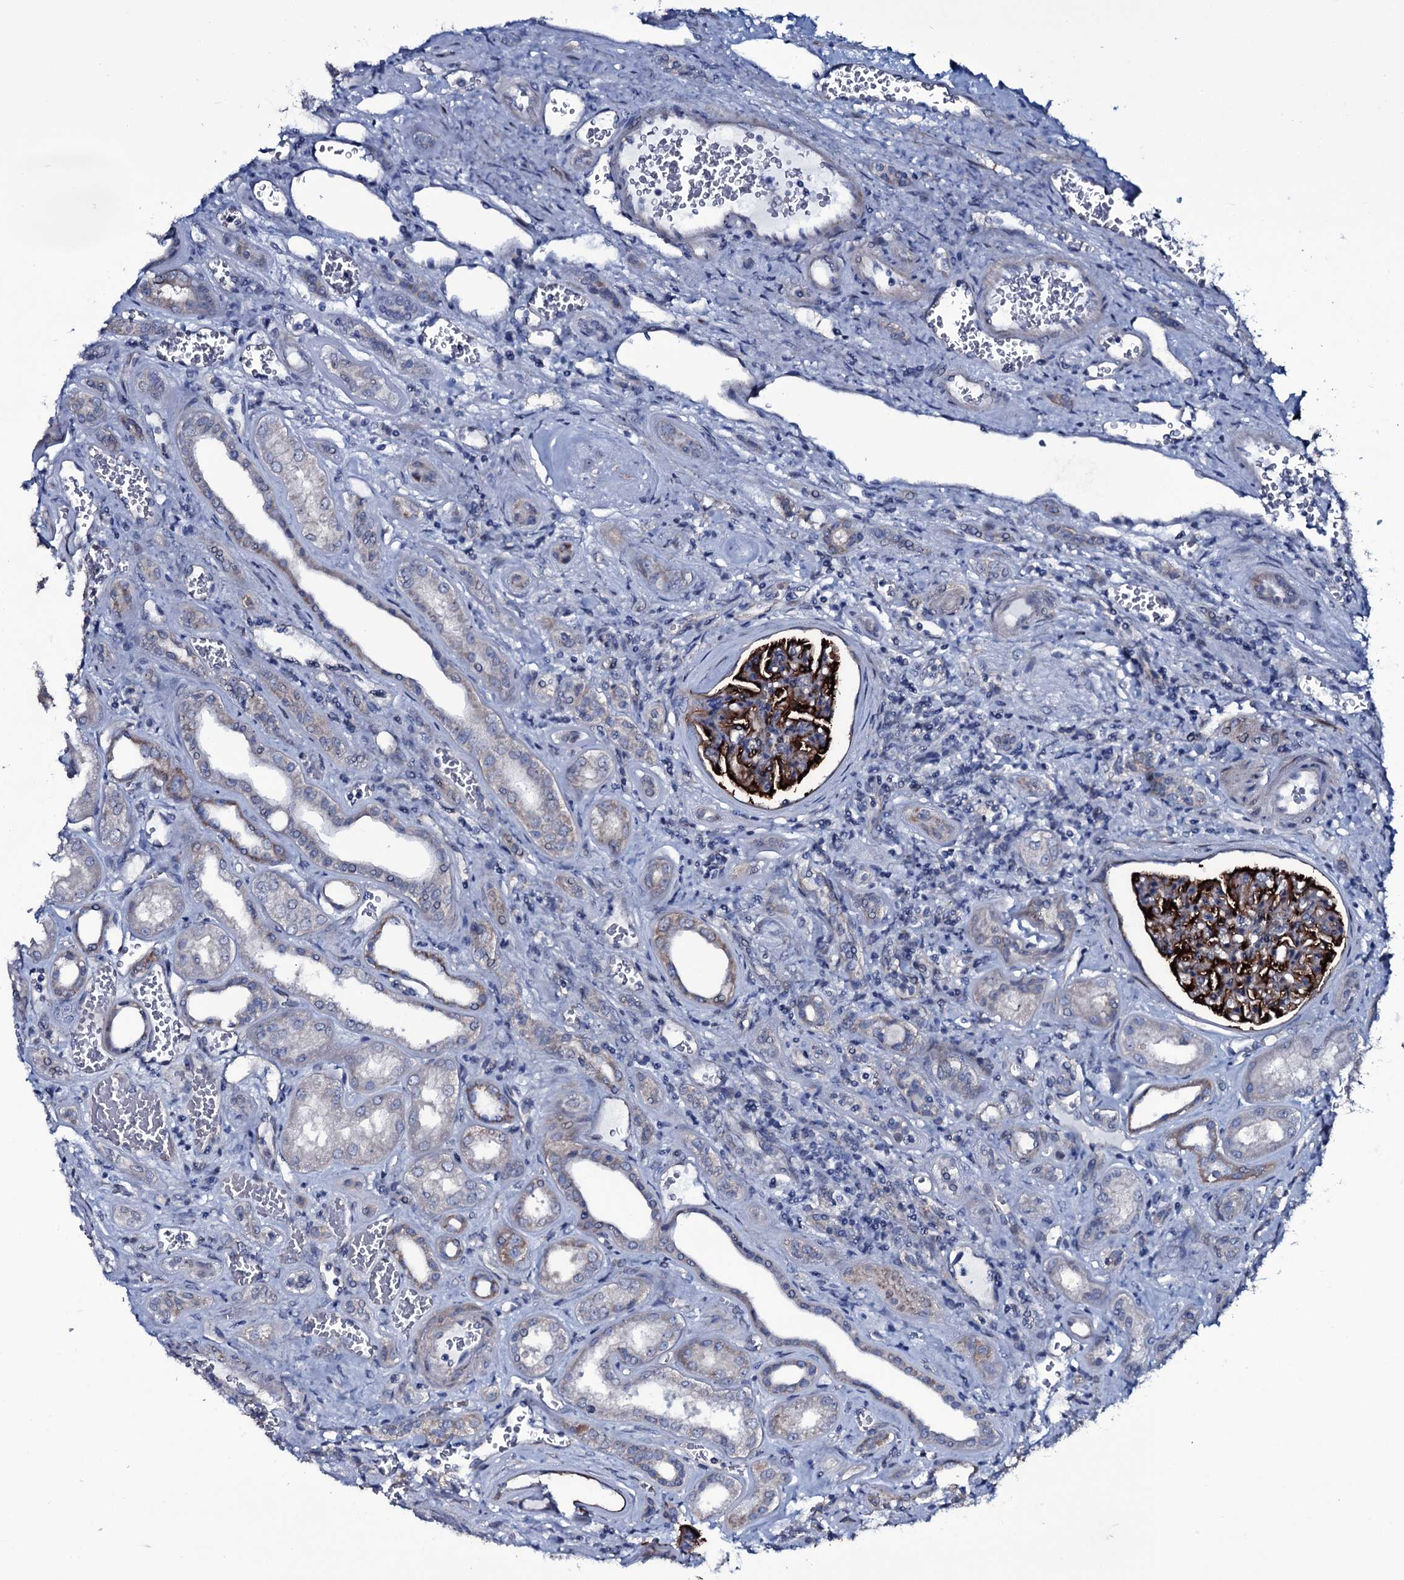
{"staining": {"intensity": "strong", "quantity": "<25%", "location": "cytoplasmic/membranous"}, "tissue": "kidney", "cell_type": "Cells in glomeruli", "image_type": "normal", "snomed": [{"axis": "morphology", "description": "Normal tissue, NOS"}, {"axis": "morphology", "description": "Adenocarcinoma, NOS"}, {"axis": "topography", "description": "Kidney"}], "caption": "Protein expression analysis of unremarkable kidney shows strong cytoplasmic/membranous positivity in about <25% of cells in glomeruli.", "gene": "WIPF3", "patient": {"sex": "female", "age": 68}}